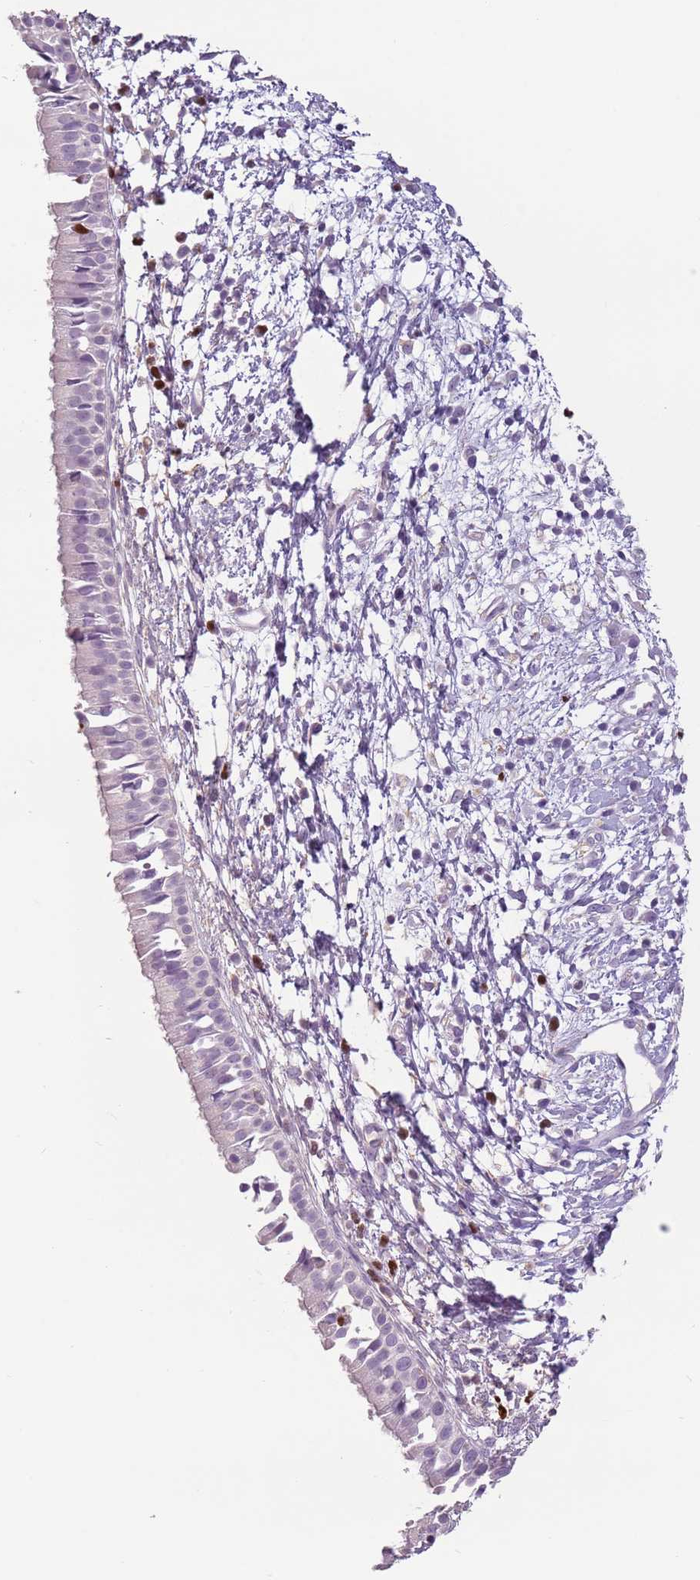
{"staining": {"intensity": "negative", "quantity": "none", "location": "none"}, "tissue": "nasopharynx", "cell_type": "Respiratory epithelial cells", "image_type": "normal", "snomed": [{"axis": "morphology", "description": "Normal tissue, NOS"}, {"axis": "topography", "description": "Nasopharynx"}], "caption": "Protein analysis of unremarkable nasopharynx reveals no significant staining in respiratory epithelial cells.", "gene": "CELF6", "patient": {"sex": "male", "age": 22}}